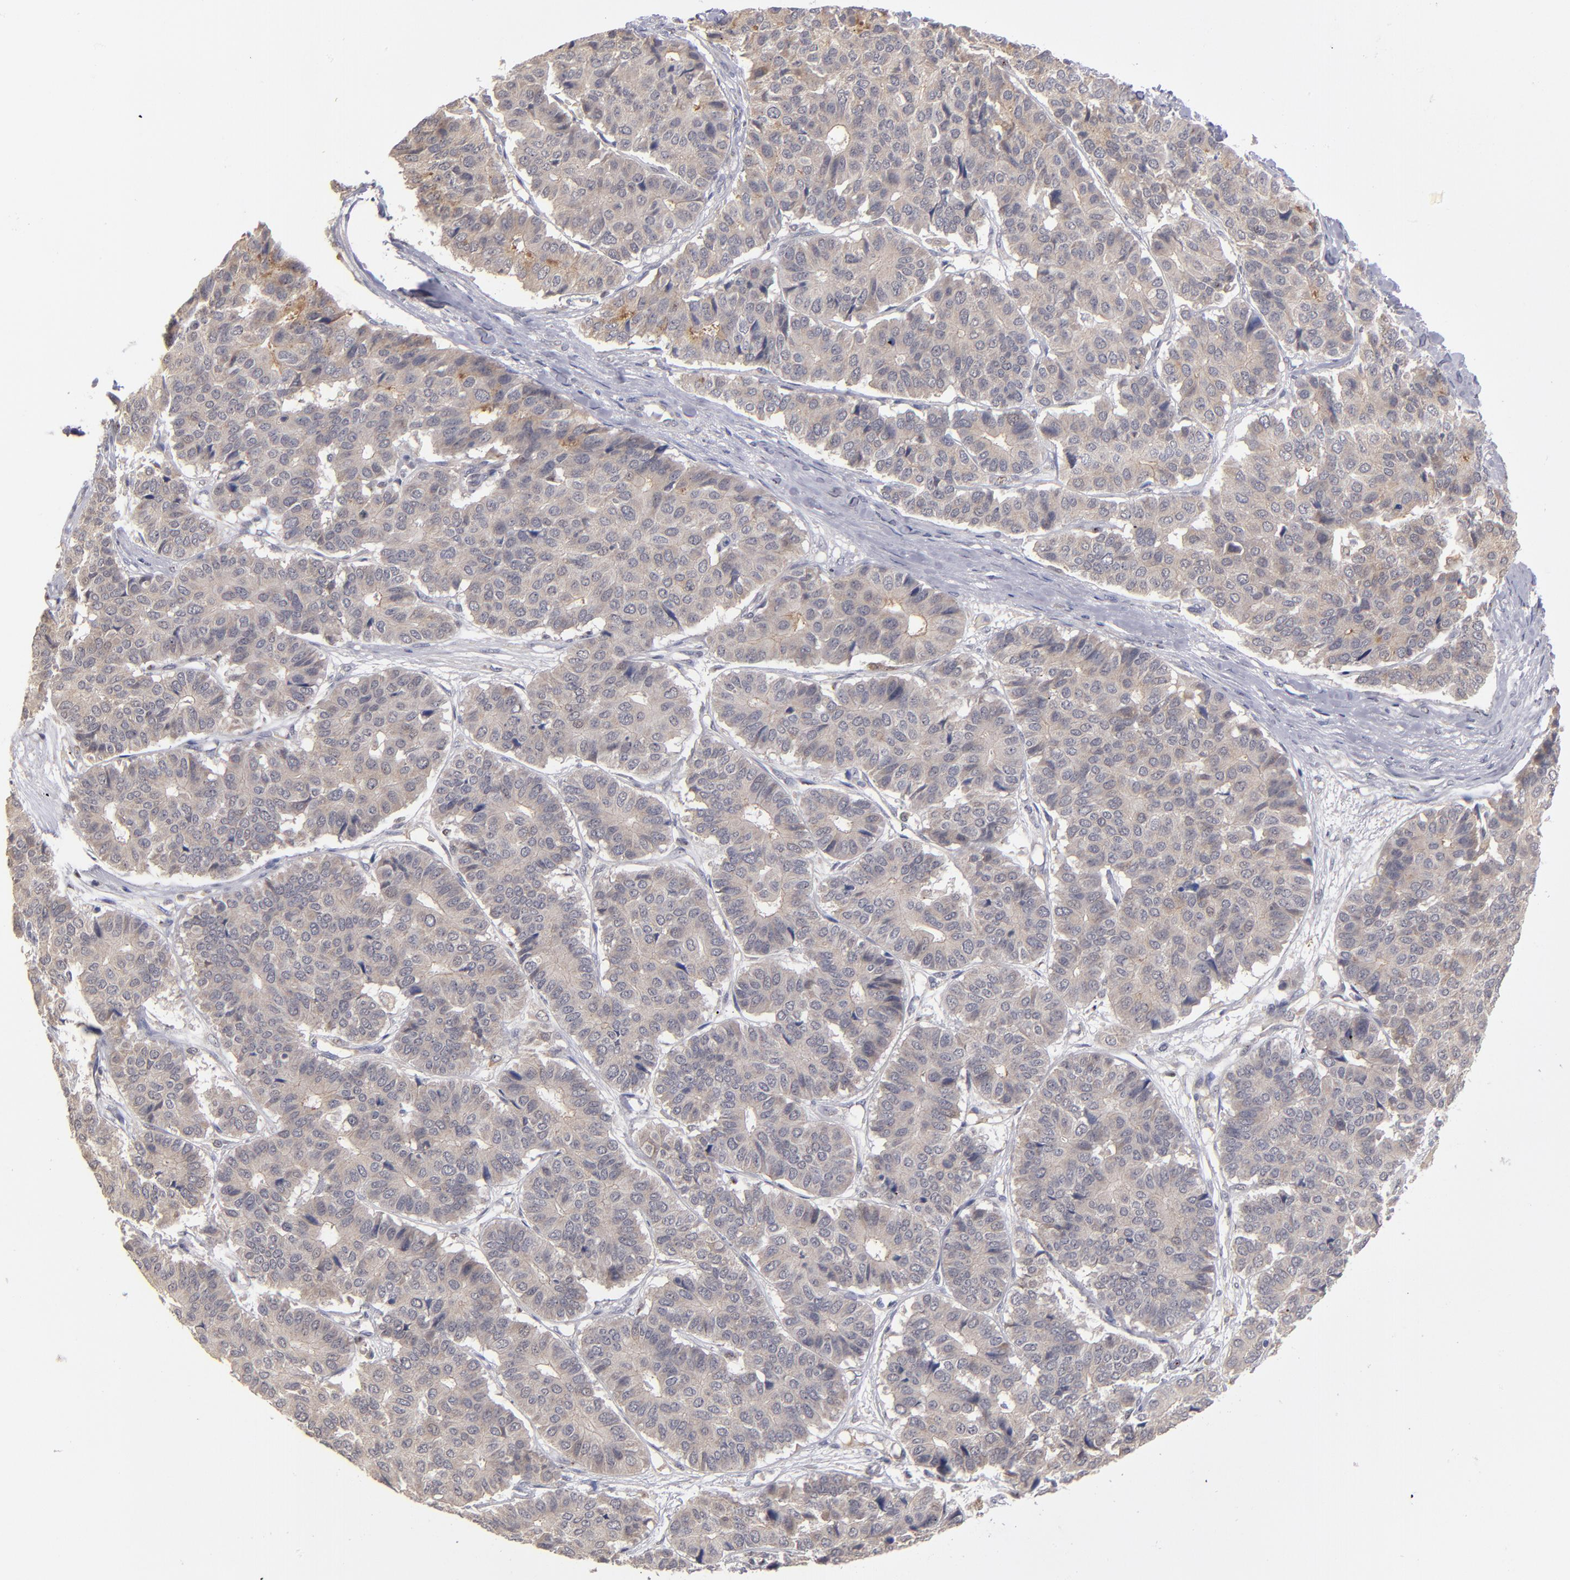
{"staining": {"intensity": "weak", "quantity": "<25%", "location": "cytoplasmic/membranous"}, "tissue": "pancreatic cancer", "cell_type": "Tumor cells", "image_type": "cancer", "snomed": [{"axis": "morphology", "description": "Adenocarcinoma, NOS"}, {"axis": "topography", "description": "Pancreas"}], "caption": "Immunohistochemistry (IHC) of human pancreatic cancer displays no positivity in tumor cells.", "gene": "EXD2", "patient": {"sex": "male", "age": 50}}